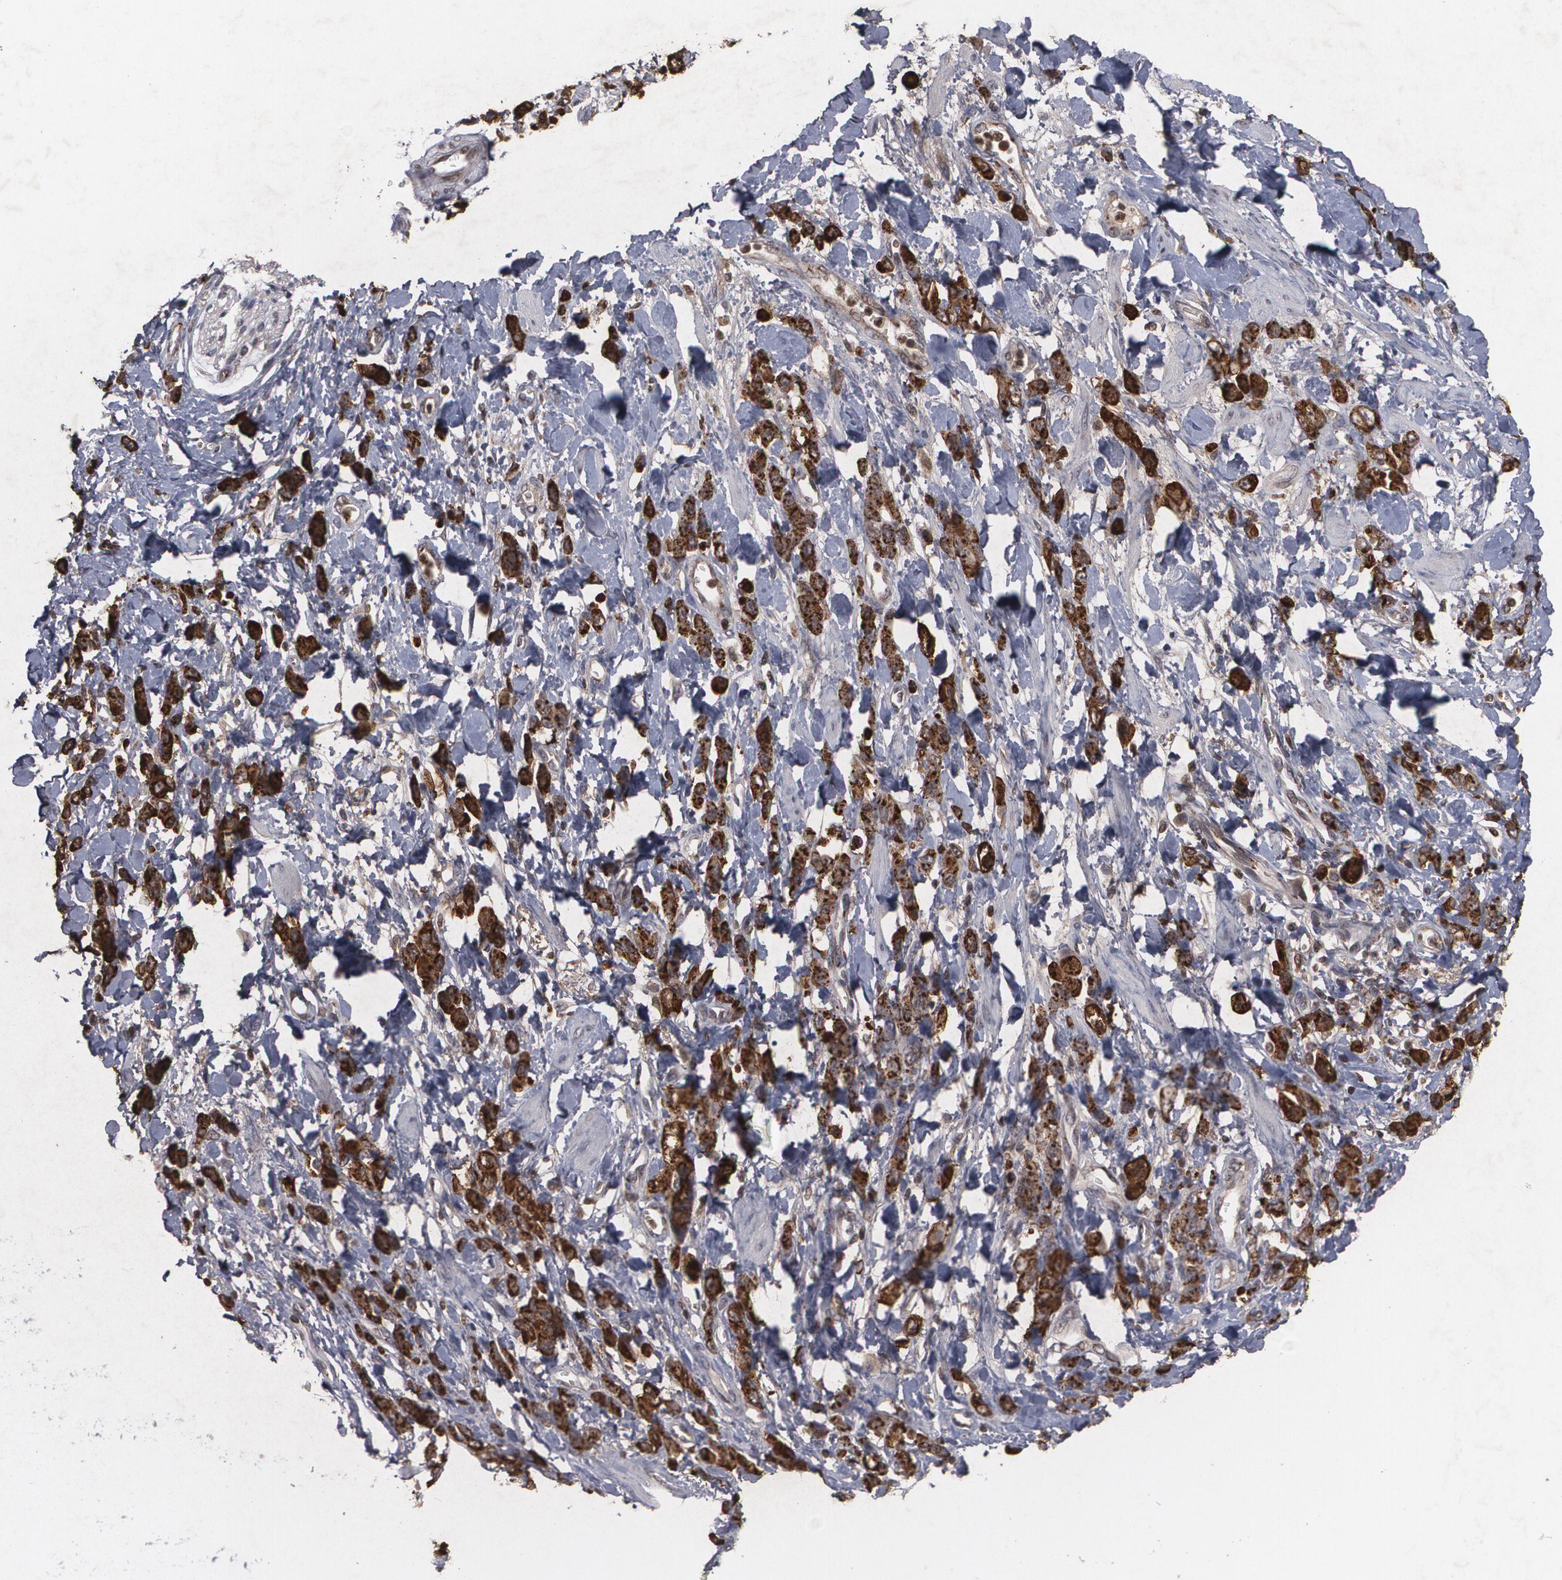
{"staining": {"intensity": "strong", "quantity": ">75%", "location": "cytoplasmic/membranous"}, "tissue": "stomach cancer", "cell_type": "Tumor cells", "image_type": "cancer", "snomed": [{"axis": "morphology", "description": "Normal tissue, NOS"}, {"axis": "morphology", "description": "Adenocarcinoma, NOS"}, {"axis": "topography", "description": "Stomach"}], "caption": "The histopathology image reveals immunohistochemical staining of stomach adenocarcinoma. There is strong cytoplasmic/membranous staining is present in approximately >75% of tumor cells.", "gene": "HTT", "patient": {"sex": "male", "age": 82}}